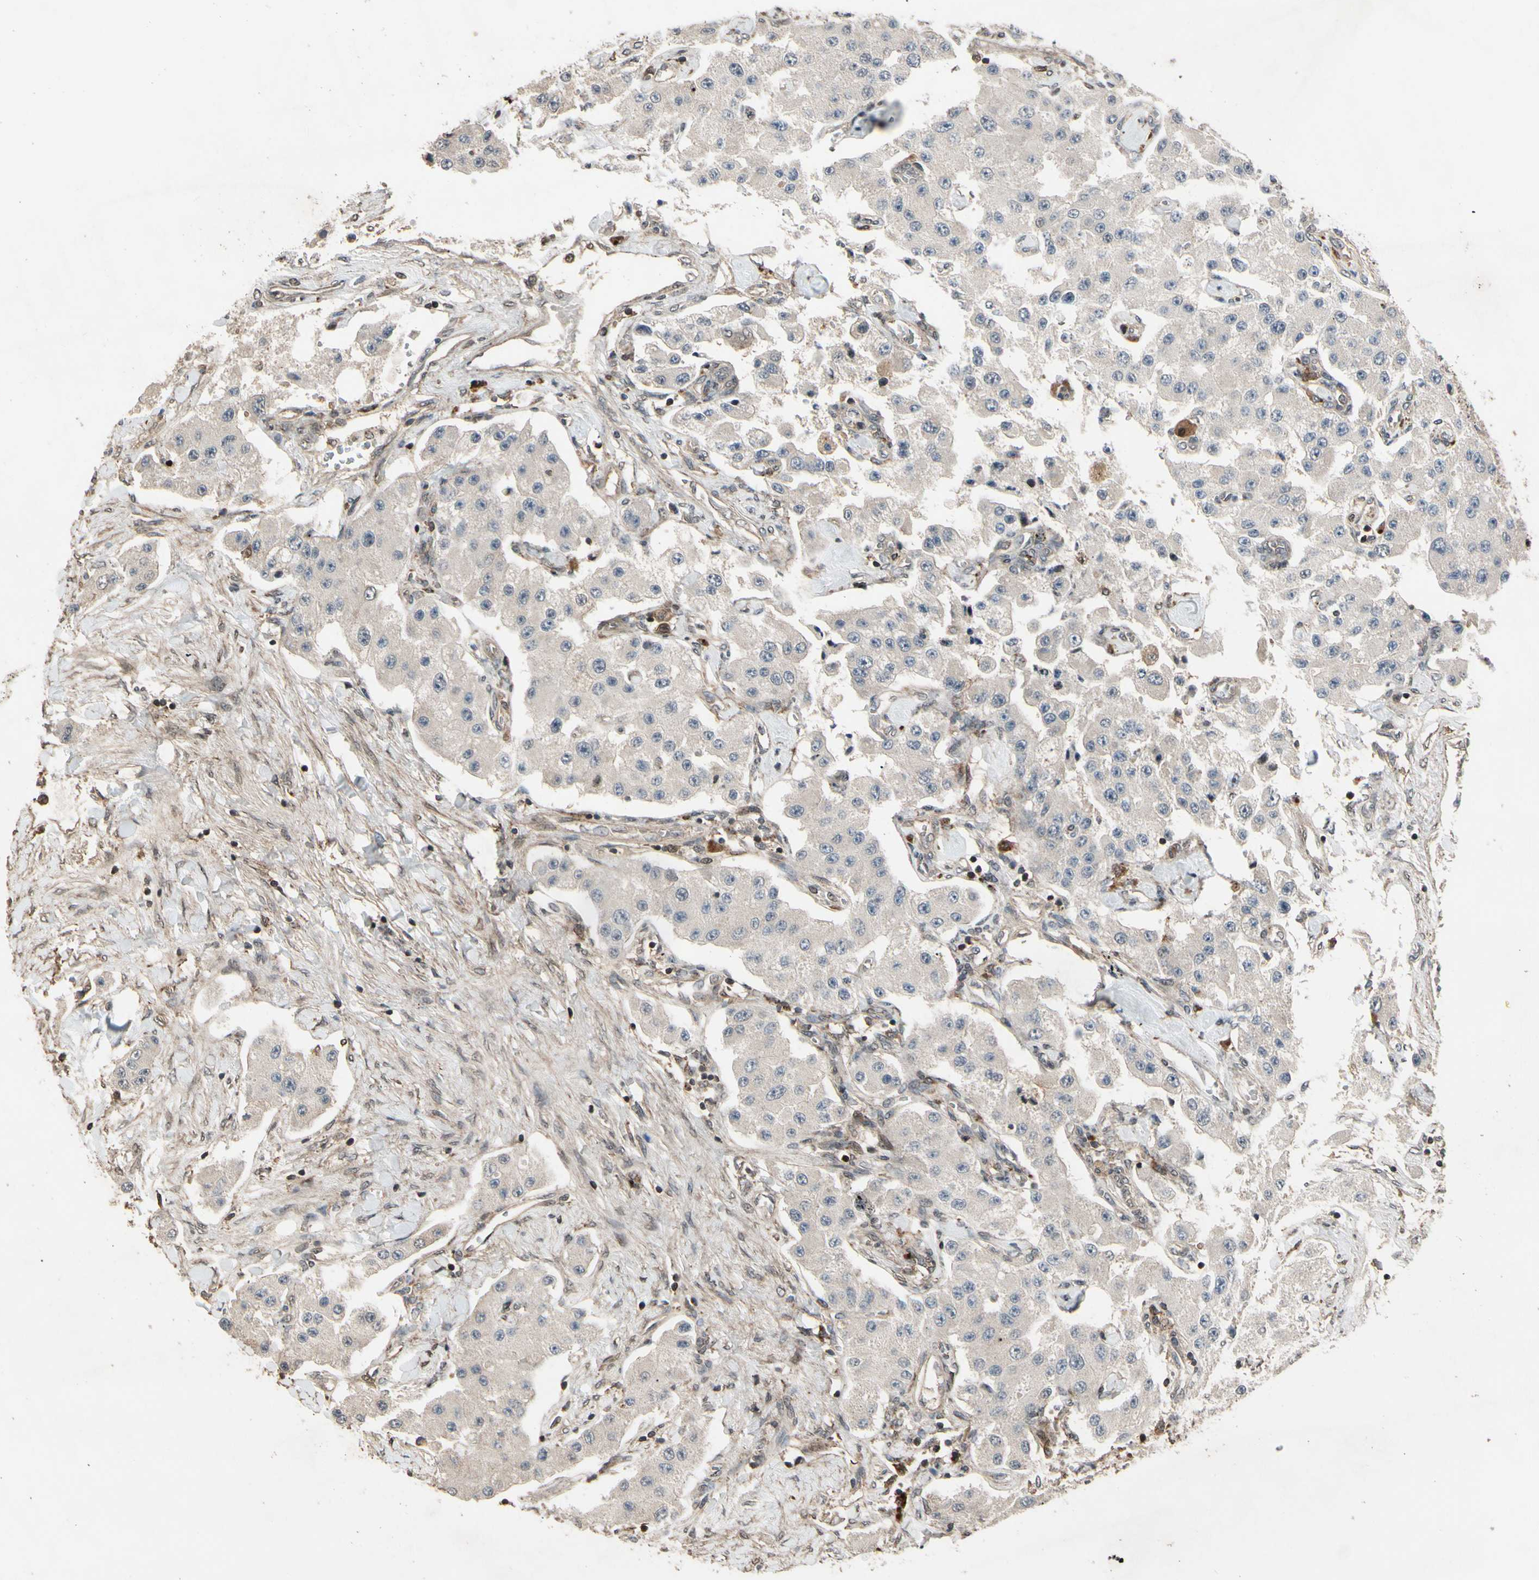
{"staining": {"intensity": "negative", "quantity": "none", "location": "none"}, "tissue": "carcinoid", "cell_type": "Tumor cells", "image_type": "cancer", "snomed": [{"axis": "morphology", "description": "Carcinoid, malignant, NOS"}, {"axis": "topography", "description": "Pancreas"}], "caption": "Immunohistochemical staining of carcinoid (malignant) demonstrates no significant expression in tumor cells. (DAB (3,3'-diaminobenzidine) IHC, high magnification).", "gene": "CSF1R", "patient": {"sex": "male", "age": 41}}